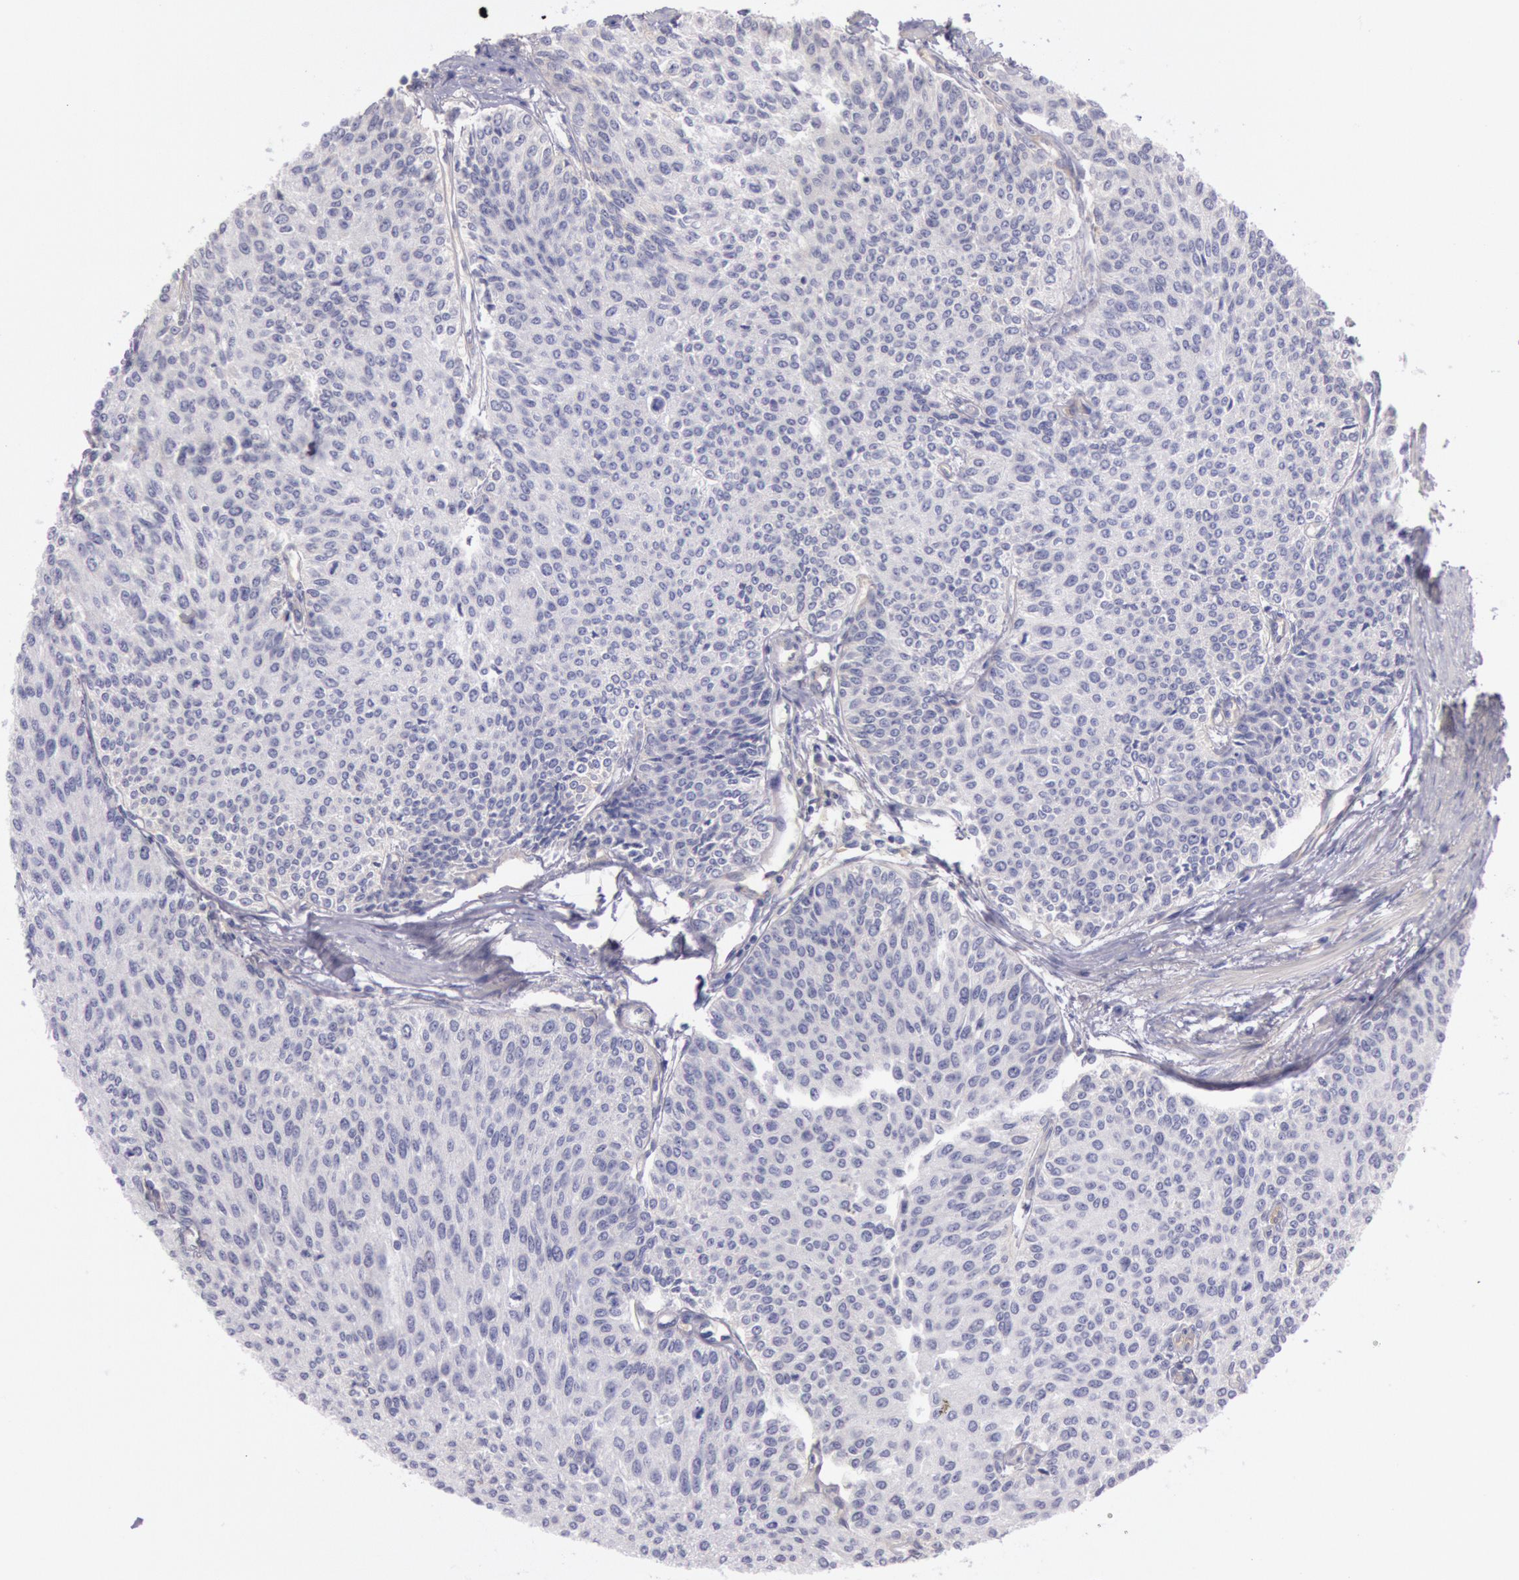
{"staining": {"intensity": "negative", "quantity": "none", "location": "none"}, "tissue": "urothelial cancer", "cell_type": "Tumor cells", "image_type": "cancer", "snomed": [{"axis": "morphology", "description": "Urothelial carcinoma, Low grade"}, {"axis": "topography", "description": "Urinary bladder"}], "caption": "An image of low-grade urothelial carcinoma stained for a protein exhibits no brown staining in tumor cells. (IHC, brightfield microscopy, high magnification).", "gene": "MYO5A", "patient": {"sex": "female", "age": 73}}